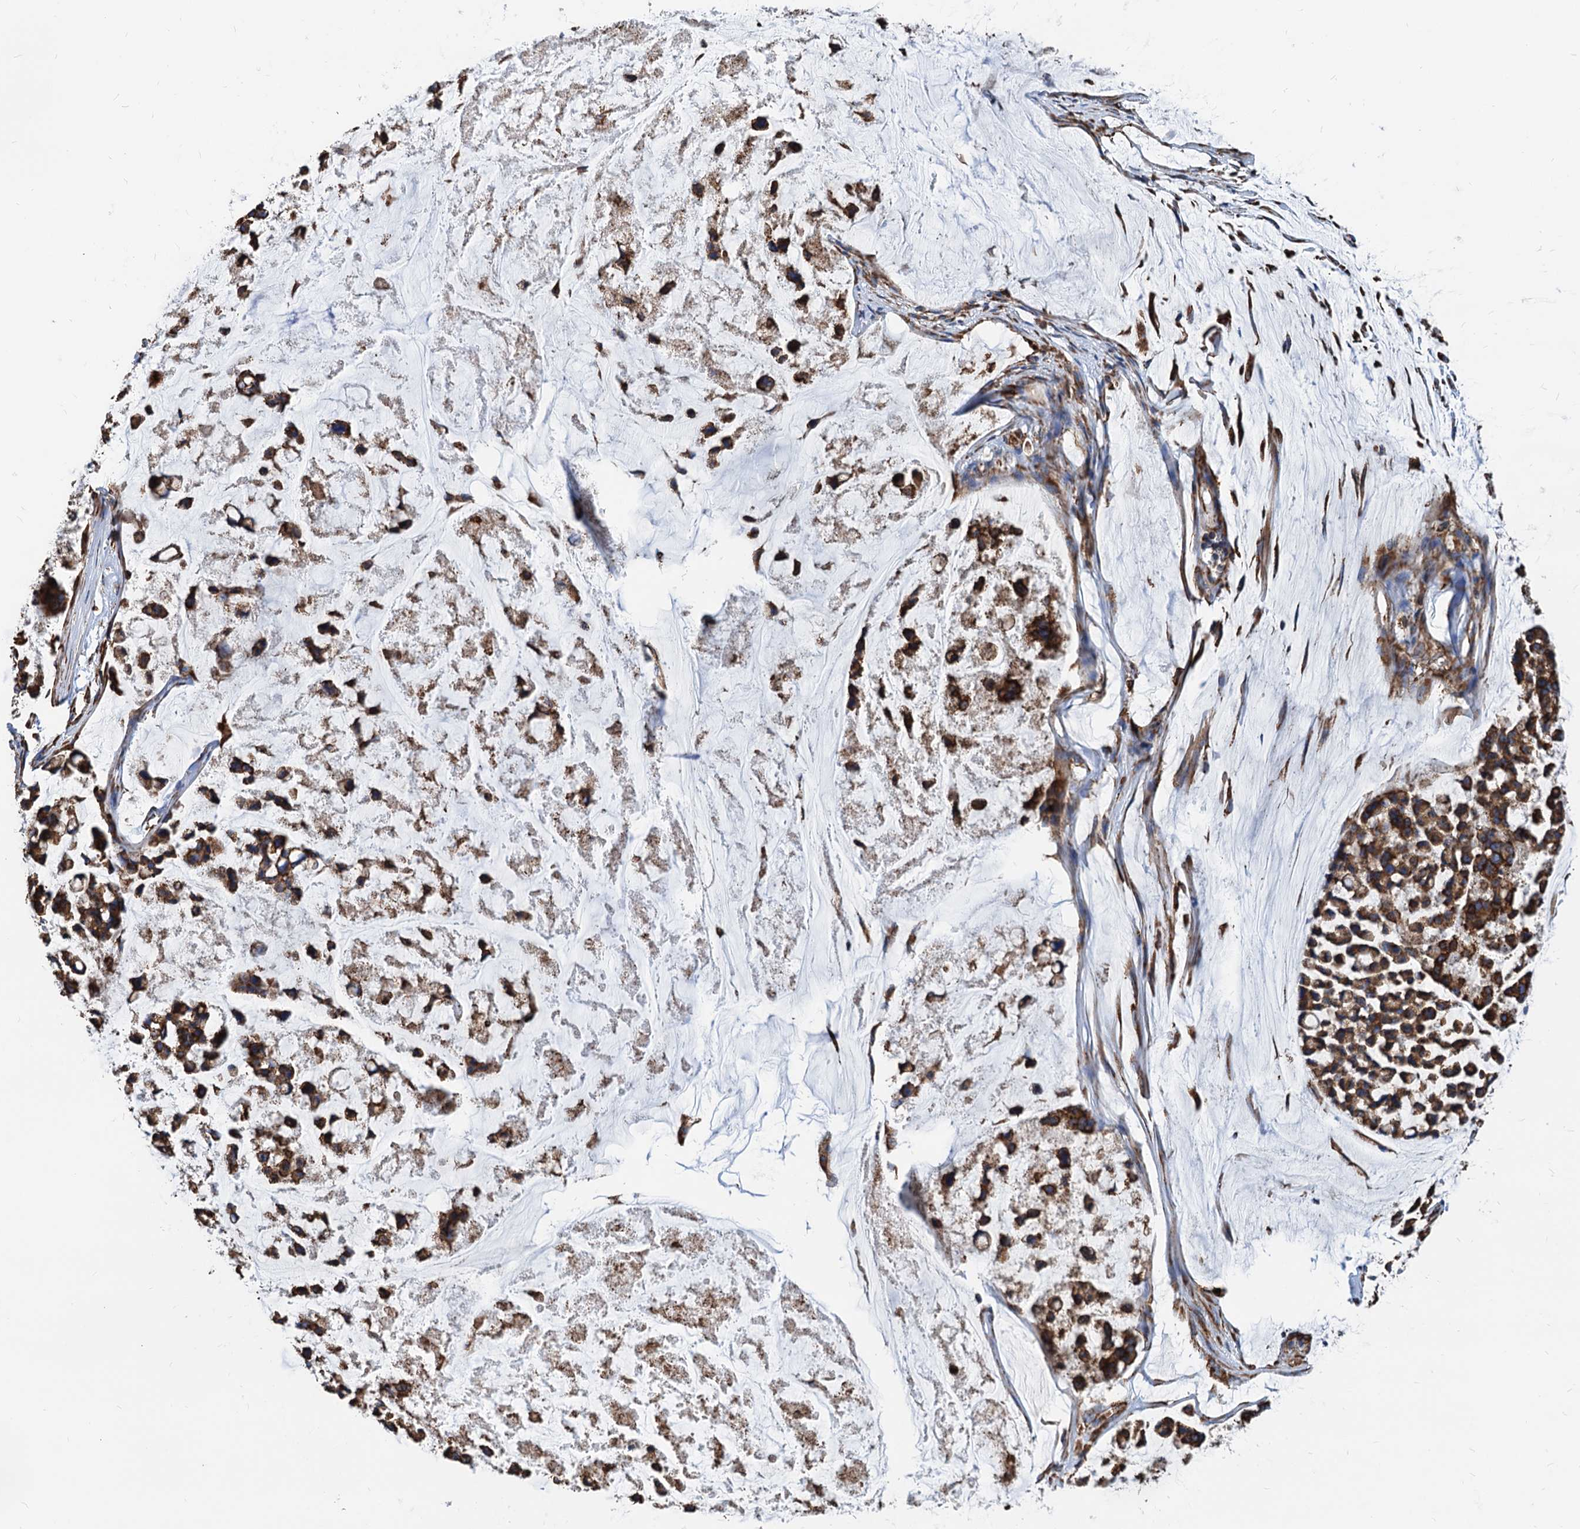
{"staining": {"intensity": "strong", "quantity": ">75%", "location": "cytoplasmic/membranous"}, "tissue": "stomach cancer", "cell_type": "Tumor cells", "image_type": "cancer", "snomed": [{"axis": "morphology", "description": "Adenocarcinoma, NOS"}, {"axis": "topography", "description": "Stomach, lower"}], "caption": "Protein expression analysis of human adenocarcinoma (stomach) reveals strong cytoplasmic/membranous expression in approximately >75% of tumor cells.", "gene": "HSPA5", "patient": {"sex": "male", "age": 67}}